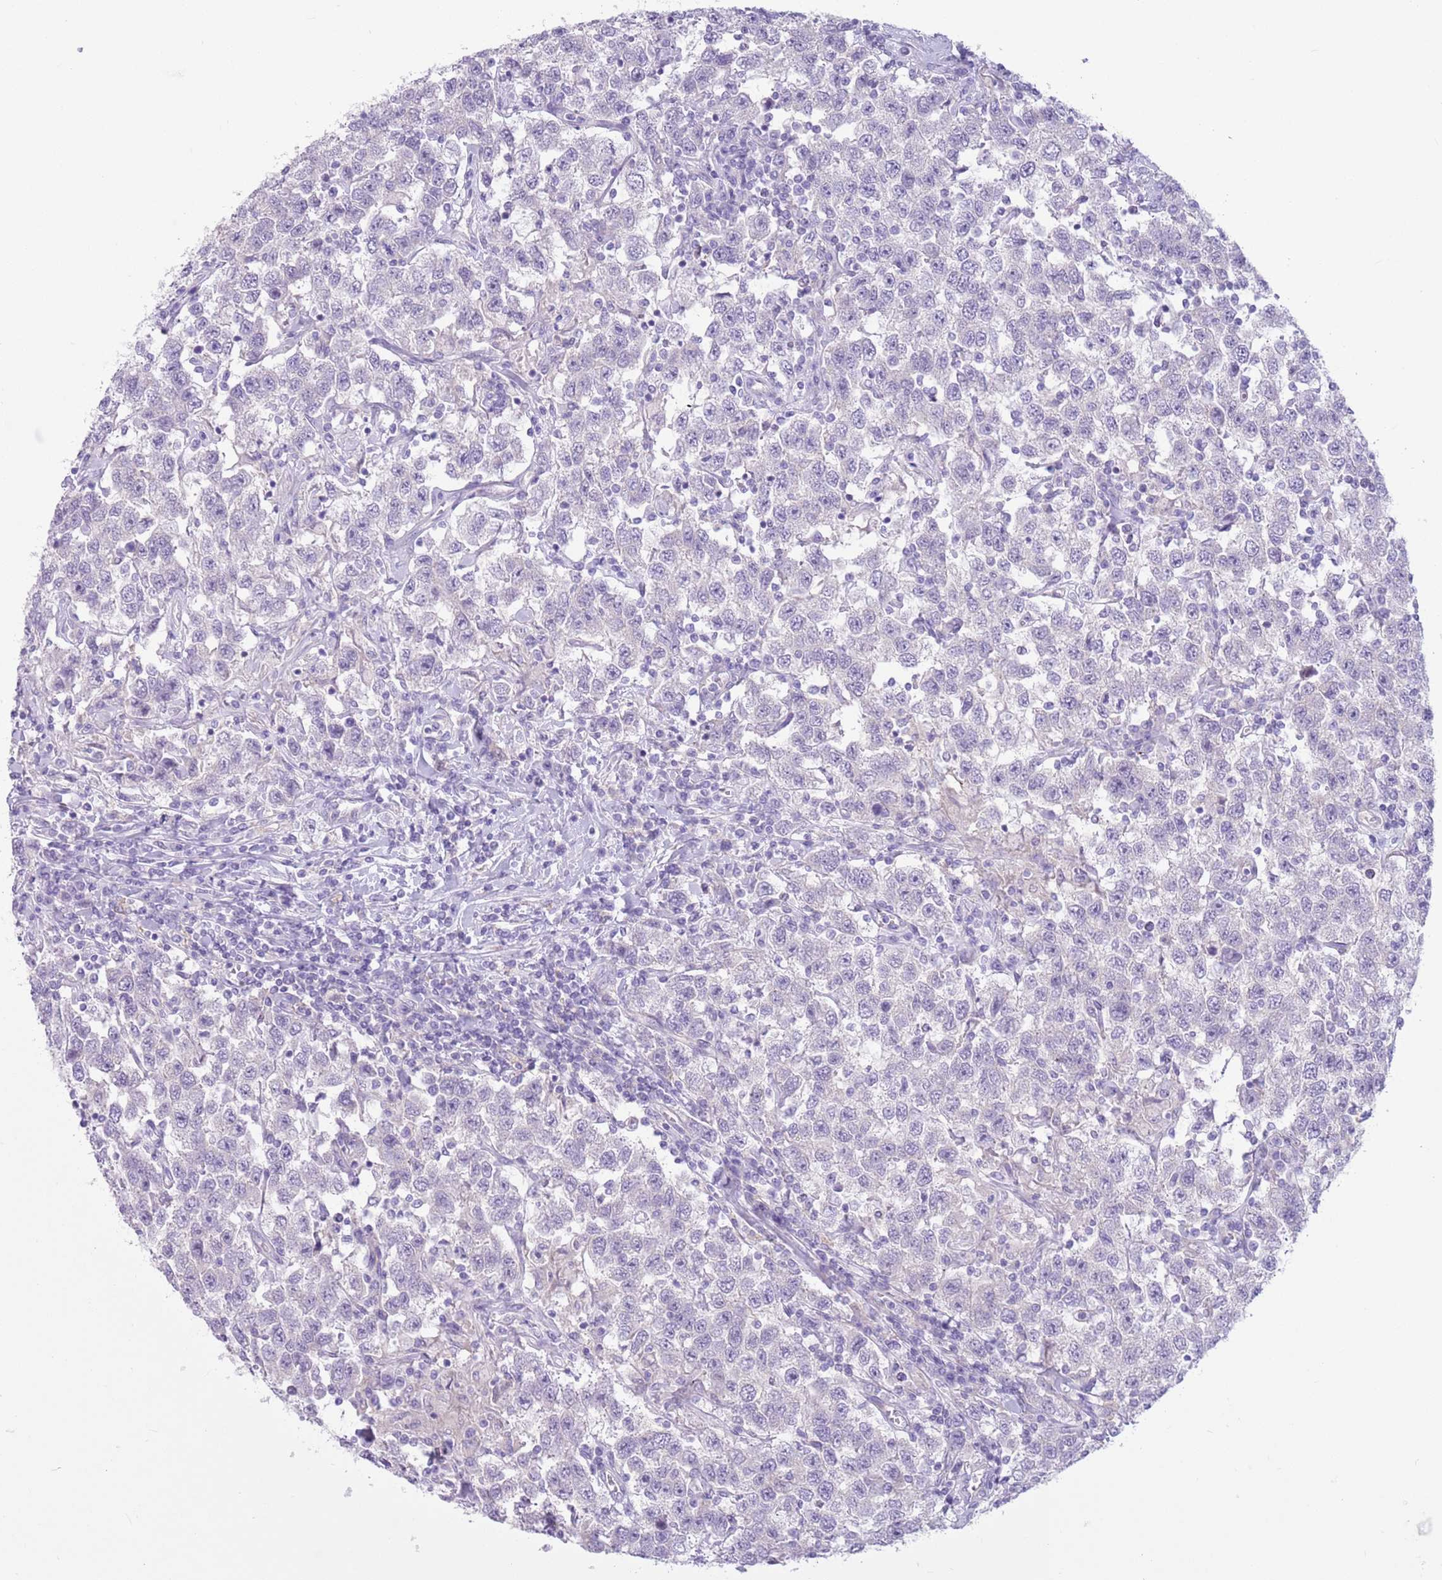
{"staining": {"intensity": "negative", "quantity": "none", "location": "none"}, "tissue": "testis cancer", "cell_type": "Tumor cells", "image_type": "cancer", "snomed": [{"axis": "morphology", "description": "Seminoma, NOS"}, {"axis": "topography", "description": "Testis"}], "caption": "High power microscopy micrograph of an immunohistochemistry (IHC) photomicrograph of testis cancer, revealing no significant positivity in tumor cells.", "gene": "SNX6", "patient": {"sex": "male", "age": 41}}